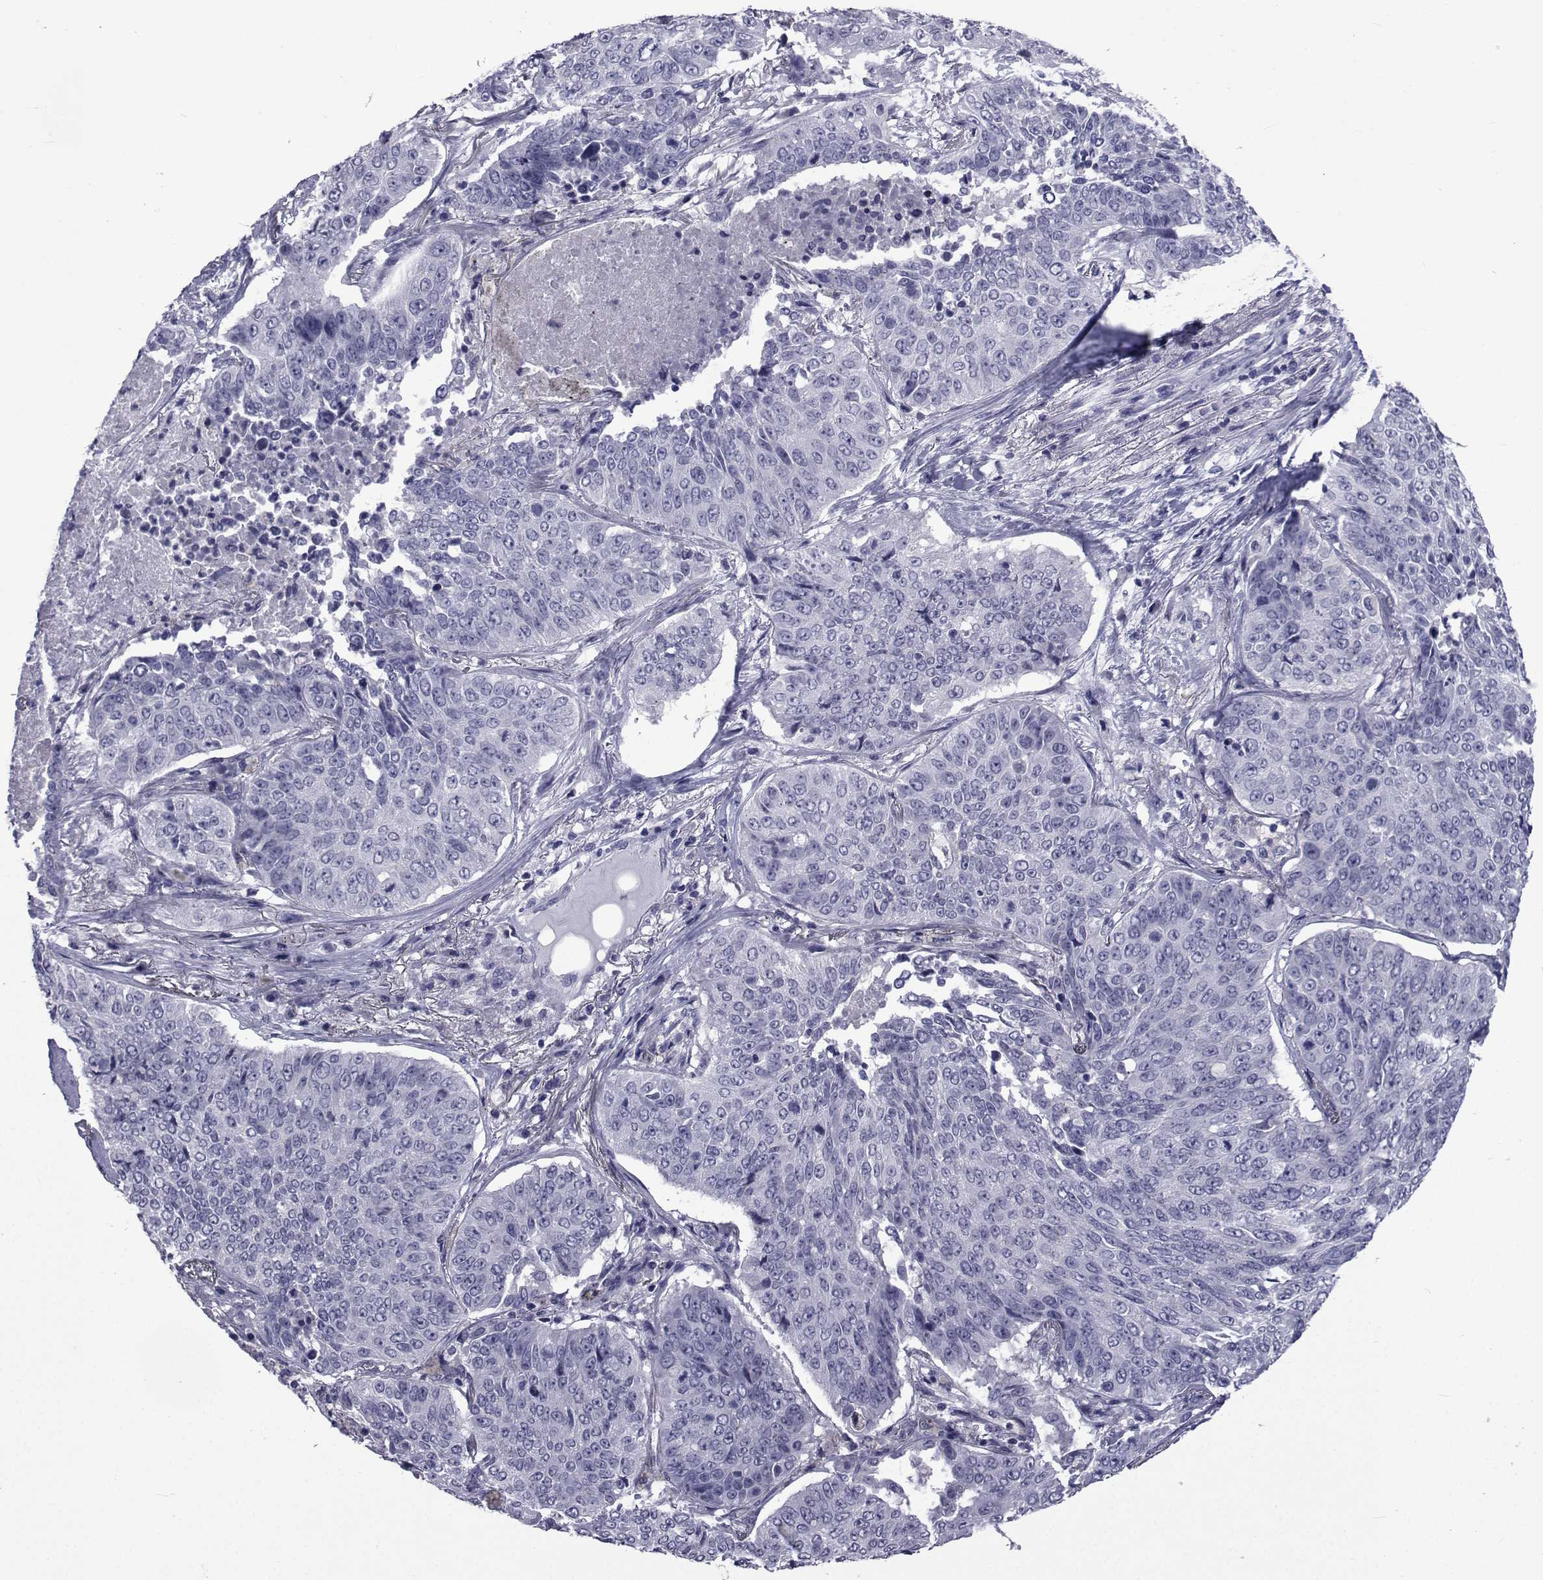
{"staining": {"intensity": "negative", "quantity": "none", "location": "none"}, "tissue": "lung cancer", "cell_type": "Tumor cells", "image_type": "cancer", "snomed": [{"axis": "morphology", "description": "Normal tissue, NOS"}, {"axis": "morphology", "description": "Squamous cell carcinoma, NOS"}, {"axis": "topography", "description": "Bronchus"}, {"axis": "topography", "description": "Lung"}], "caption": "IHC of human squamous cell carcinoma (lung) reveals no staining in tumor cells.", "gene": "SEMA5B", "patient": {"sex": "male", "age": 64}}